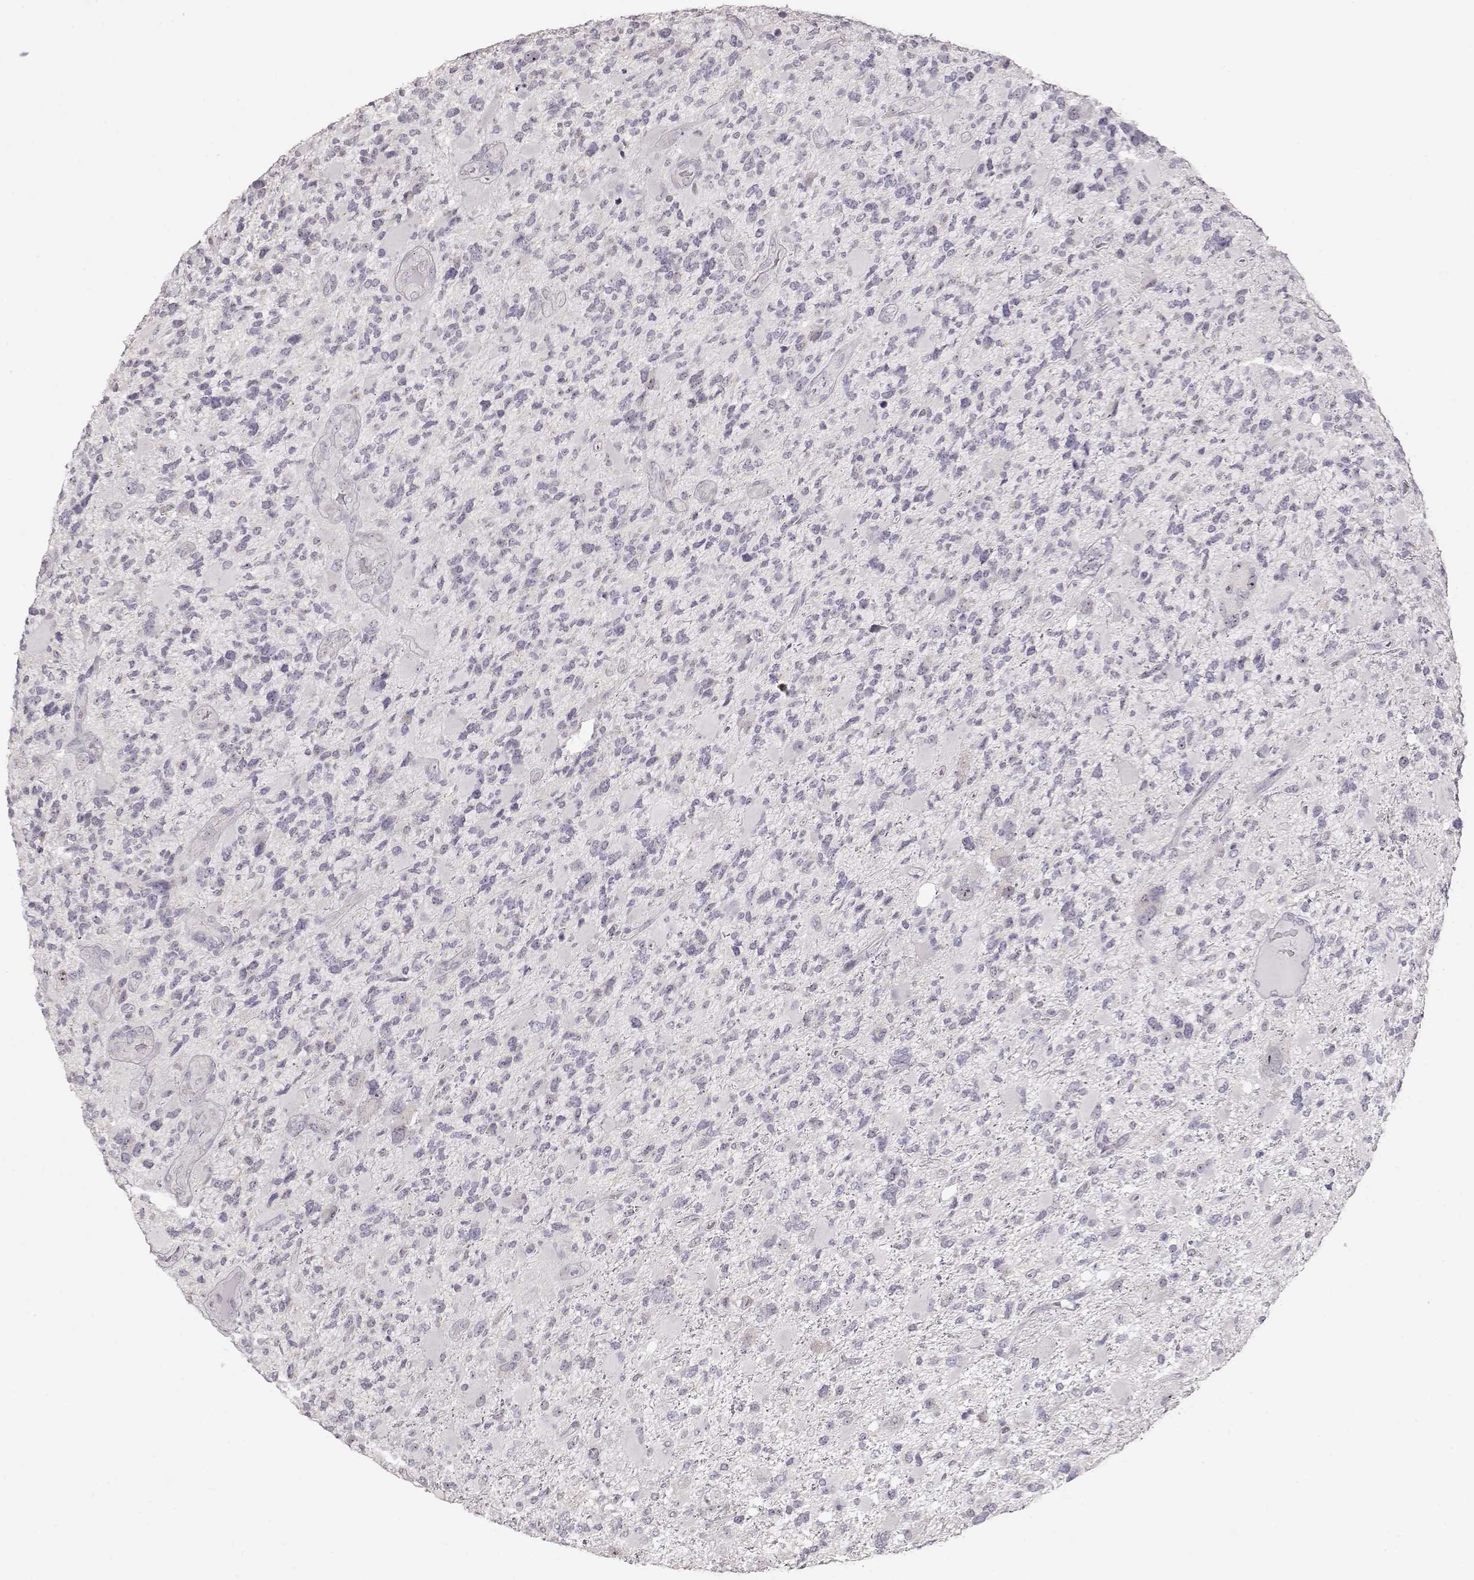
{"staining": {"intensity": "negative", "quantity": "none", "location": "none"}, "tissue": "glioma", "cell_type": "Tumor cells", "image_type": "cancer", "snomed": [{"axis": "morphology", "description": "Glioma, malignant, High grade"}, {"axis": "topography", "description": "Brain"}], "caption": "Immunohistochemistry (IHC) micrograph of neoplastic tissue: human malignant glioma (high-grade) stained with DAB demonstrates no significant protein staining in tumor cells. (Brightfield microscopy of DAB immunohistochemistry (IHC) at high magnification).", "gene": "FAM205A", "patient": {"sex": "female", "age": 71}}